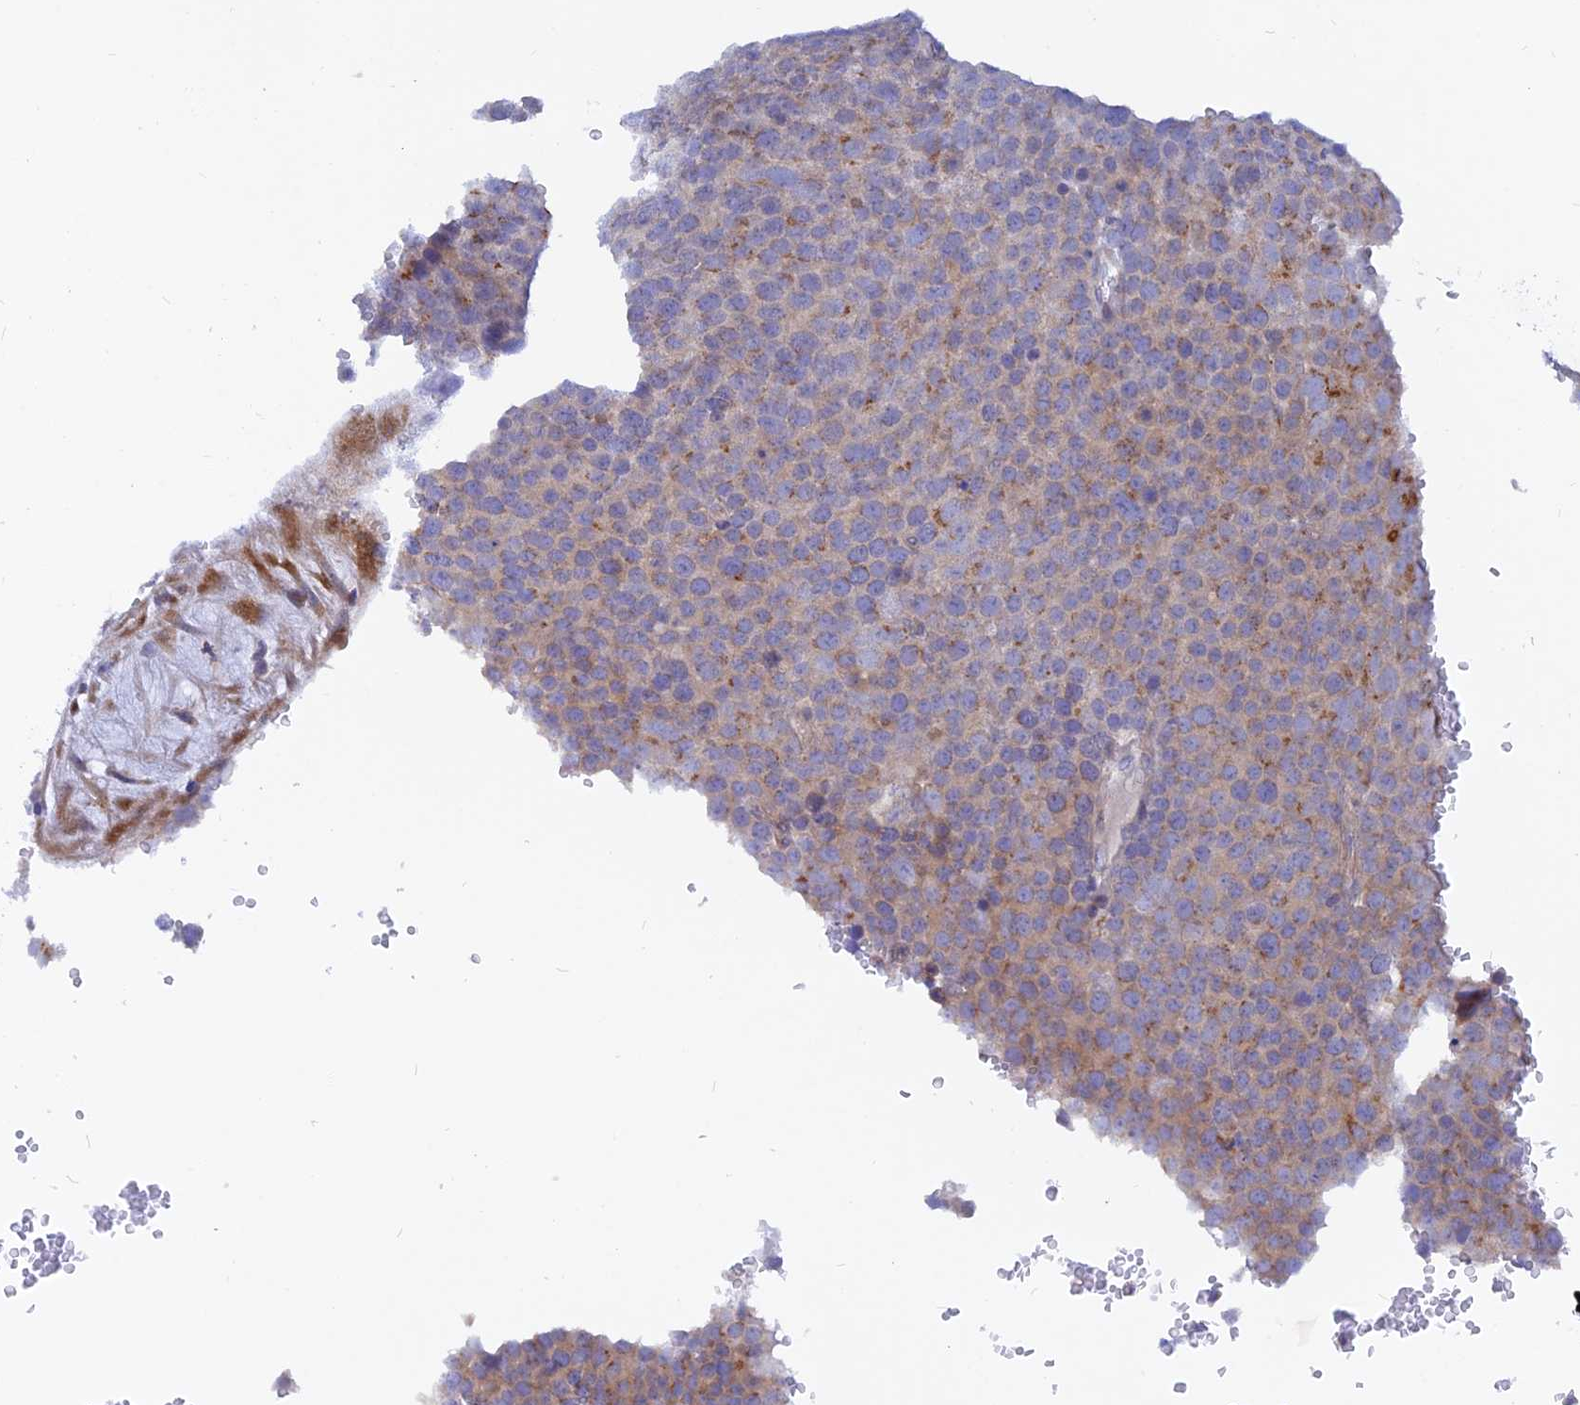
{"staining": {"intensity": "weak", "quantity": "25%-75%", "location": "cytoplasmic/membranous"}, "tissue": "testis cancer", "cell_type": "Tumor cells", "image_type": "cancer", "snomed": [{"axis": "morphology", "description": "Seminoma, NOS"}, {"axis": "topography", "description": "Testis"}], "caption": "This is a photomicrograph of immunohistochemistry staining of testis seminoma, which shows weak expression in the cytoplasmic/membranous of tumor cells.", "gene": "DNAJC16", "patient": {"sex": "male", "age": 71}}